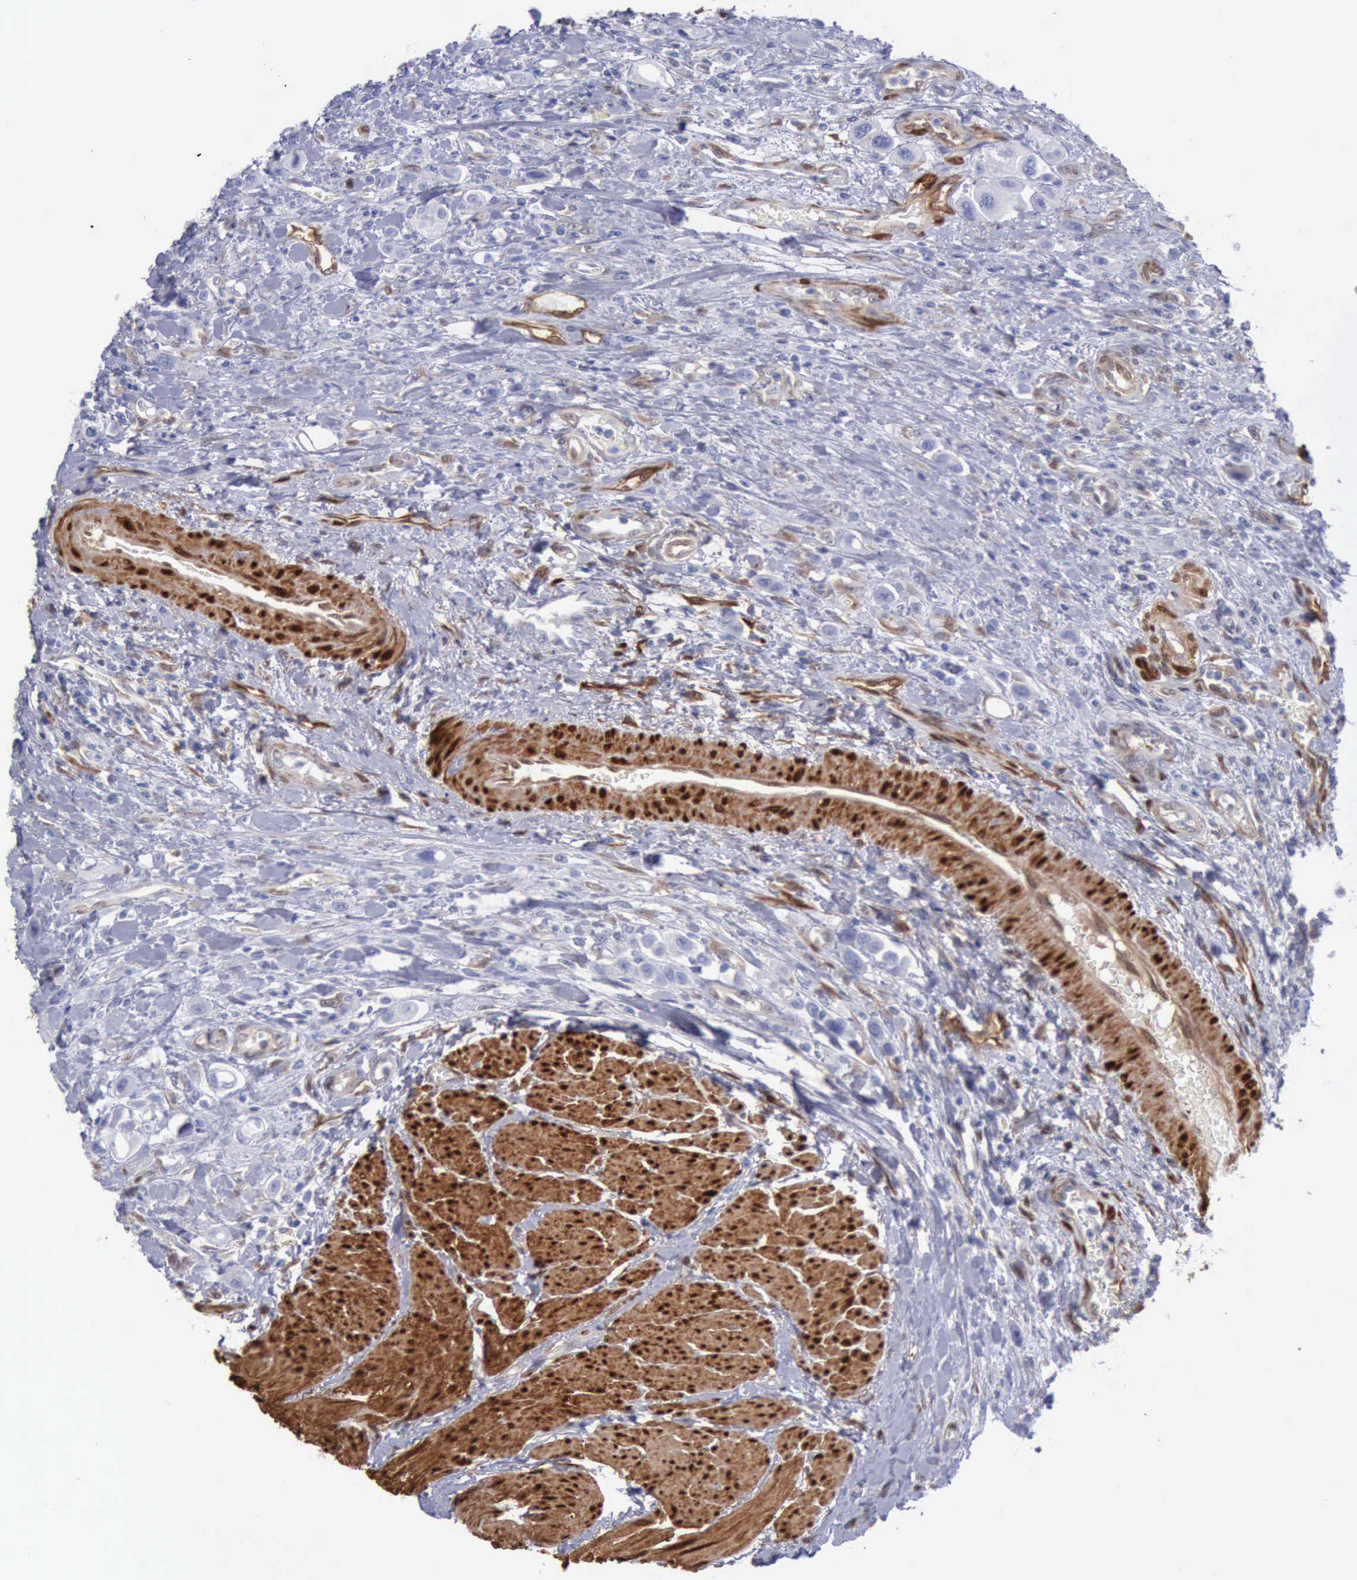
{"staining": {"intensity": "negative", "quantity": "none", "location": "none"}, "tissue": "urothelial cancer", "cell_type": "Tumor cells", "image_type": "cancer", "snomed": [{"axis": "morphology", "description": "Urothelial carcinoma, High grade"}, {"axis": "topography", "description": "Urinary bladder"}], "caption": "This image is of urothelial cancer stained with immunohistochemistry to label a protein in brown with the nuclei are counter-stained blue. There is no staining in tumor cells.", "gene": "FHL1", "patient": {"sex": "male", "age": 50}}